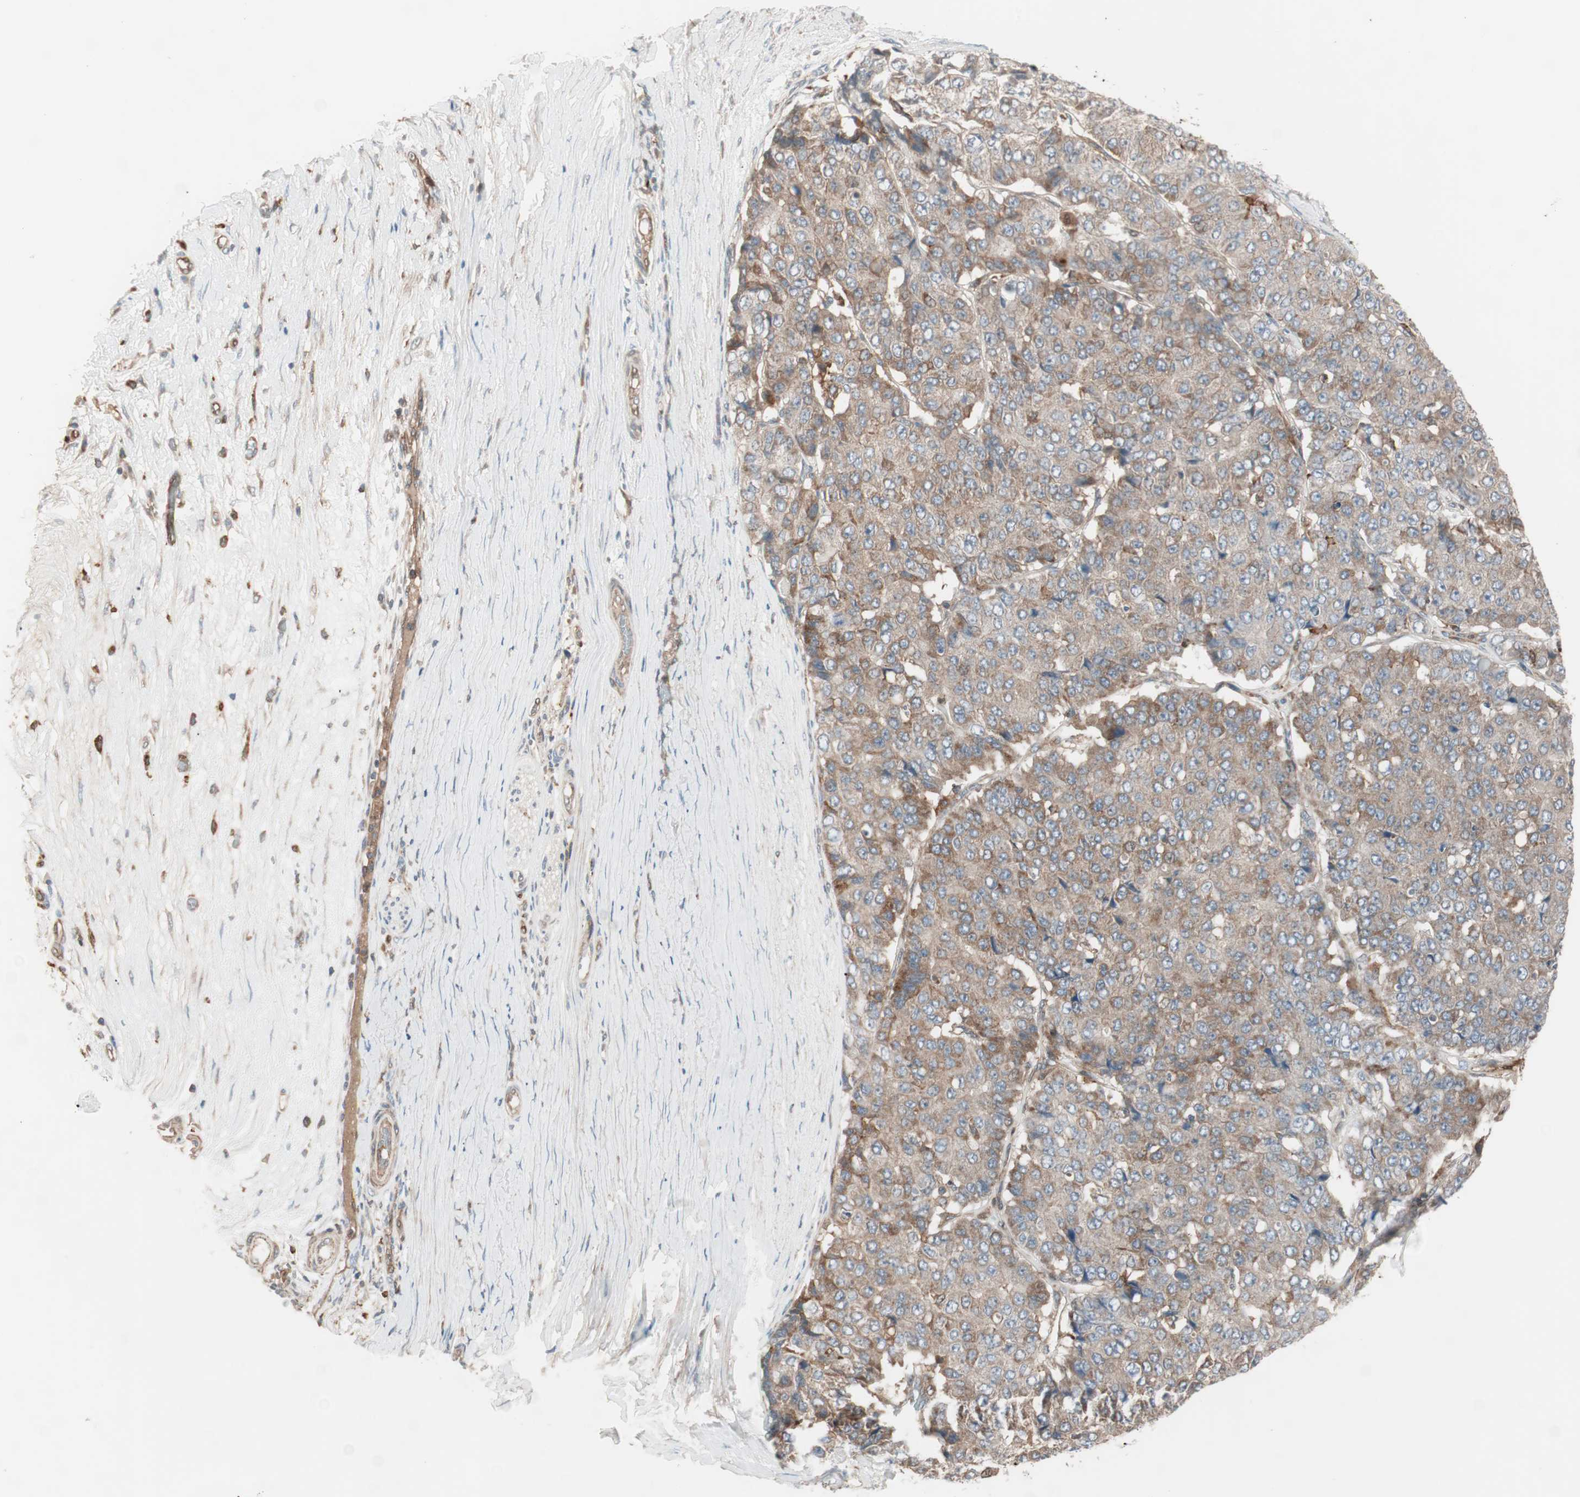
{"staining": {"intensity": "moderate", "quantity": ">75%", "location": "cytoplasmic/membranous"}, "tissue": "pancreatic cancer", "cell_type": "Tumor cells", "image_type": "cancer", "snomed": [{"axis": "morphology", "description": "Adenocarcinoma, NOS"}, {"axis": "topography", "description": "Pancreas"}], "caption": "The immunohistochemical stain highlights moderate cytoplasmic/membranous expression in tumor cells of adenocarcinoma (pancreatic) tissue.", "gene": "STAB1", "patient": {"sex": "male", "age": 50}}